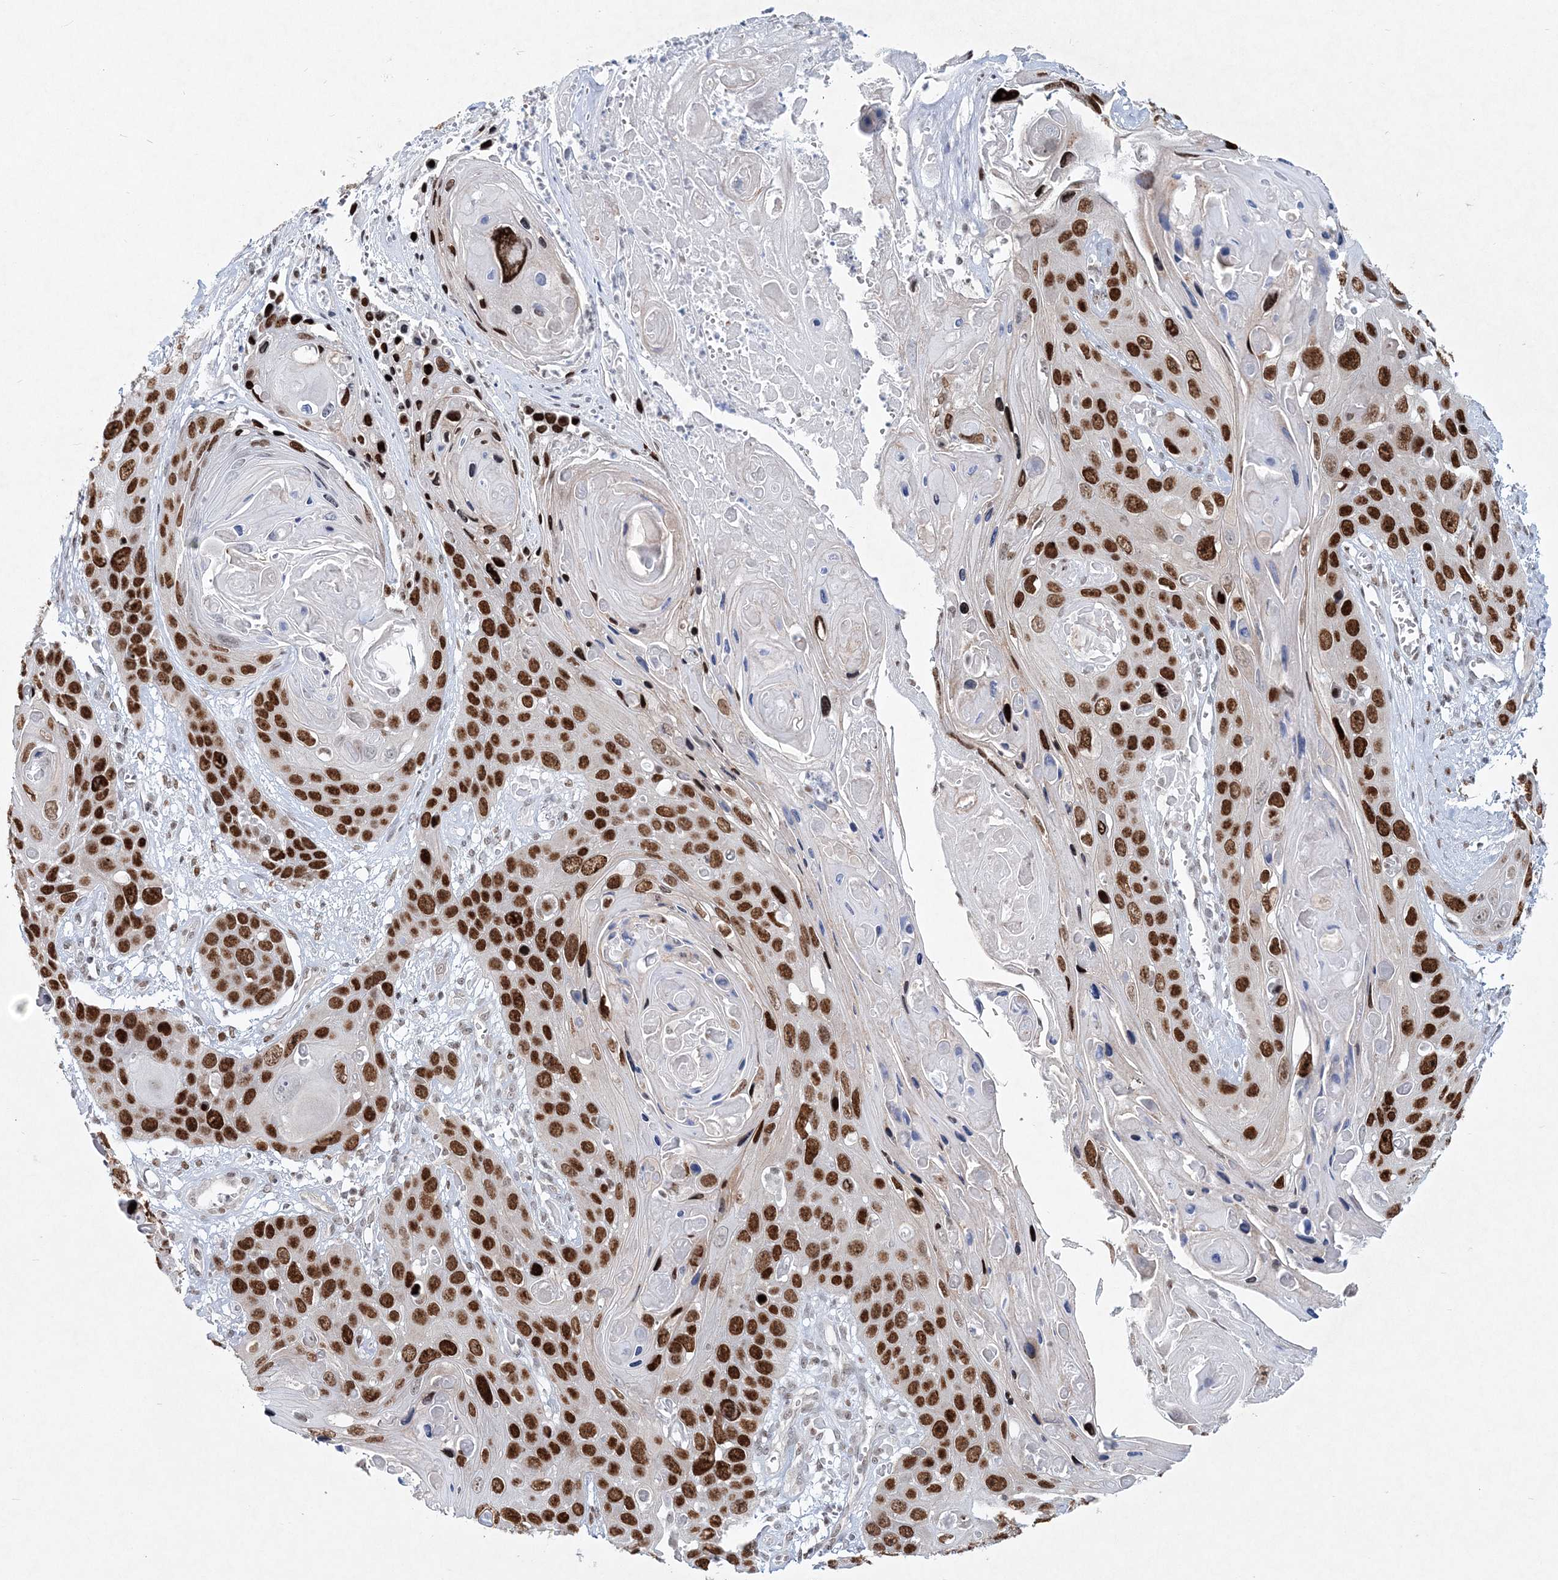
{"staining": {"intensity": "strong", "quantity": ">75%", "location": "nuclear"}, "tissue": "skin cancer", "cell_type": "Tumor cells", "image_type": "cancer", "snomed": [{"axis": "morphology", "description": "Squamous cell carcinoma, NOS"}, {"axis": "topography", "description": "Skin"}], "caption": "Skin squamous cell carcinoma stained with DAB IHC displays high levels of strong nuclear expression in approximately >75% of tumor cells. The protein of interest is shown in brown color, while the nuclei are stained blue.", "gene": "LRRFIP2", "patient": {"sex": "male", "age": 55}}